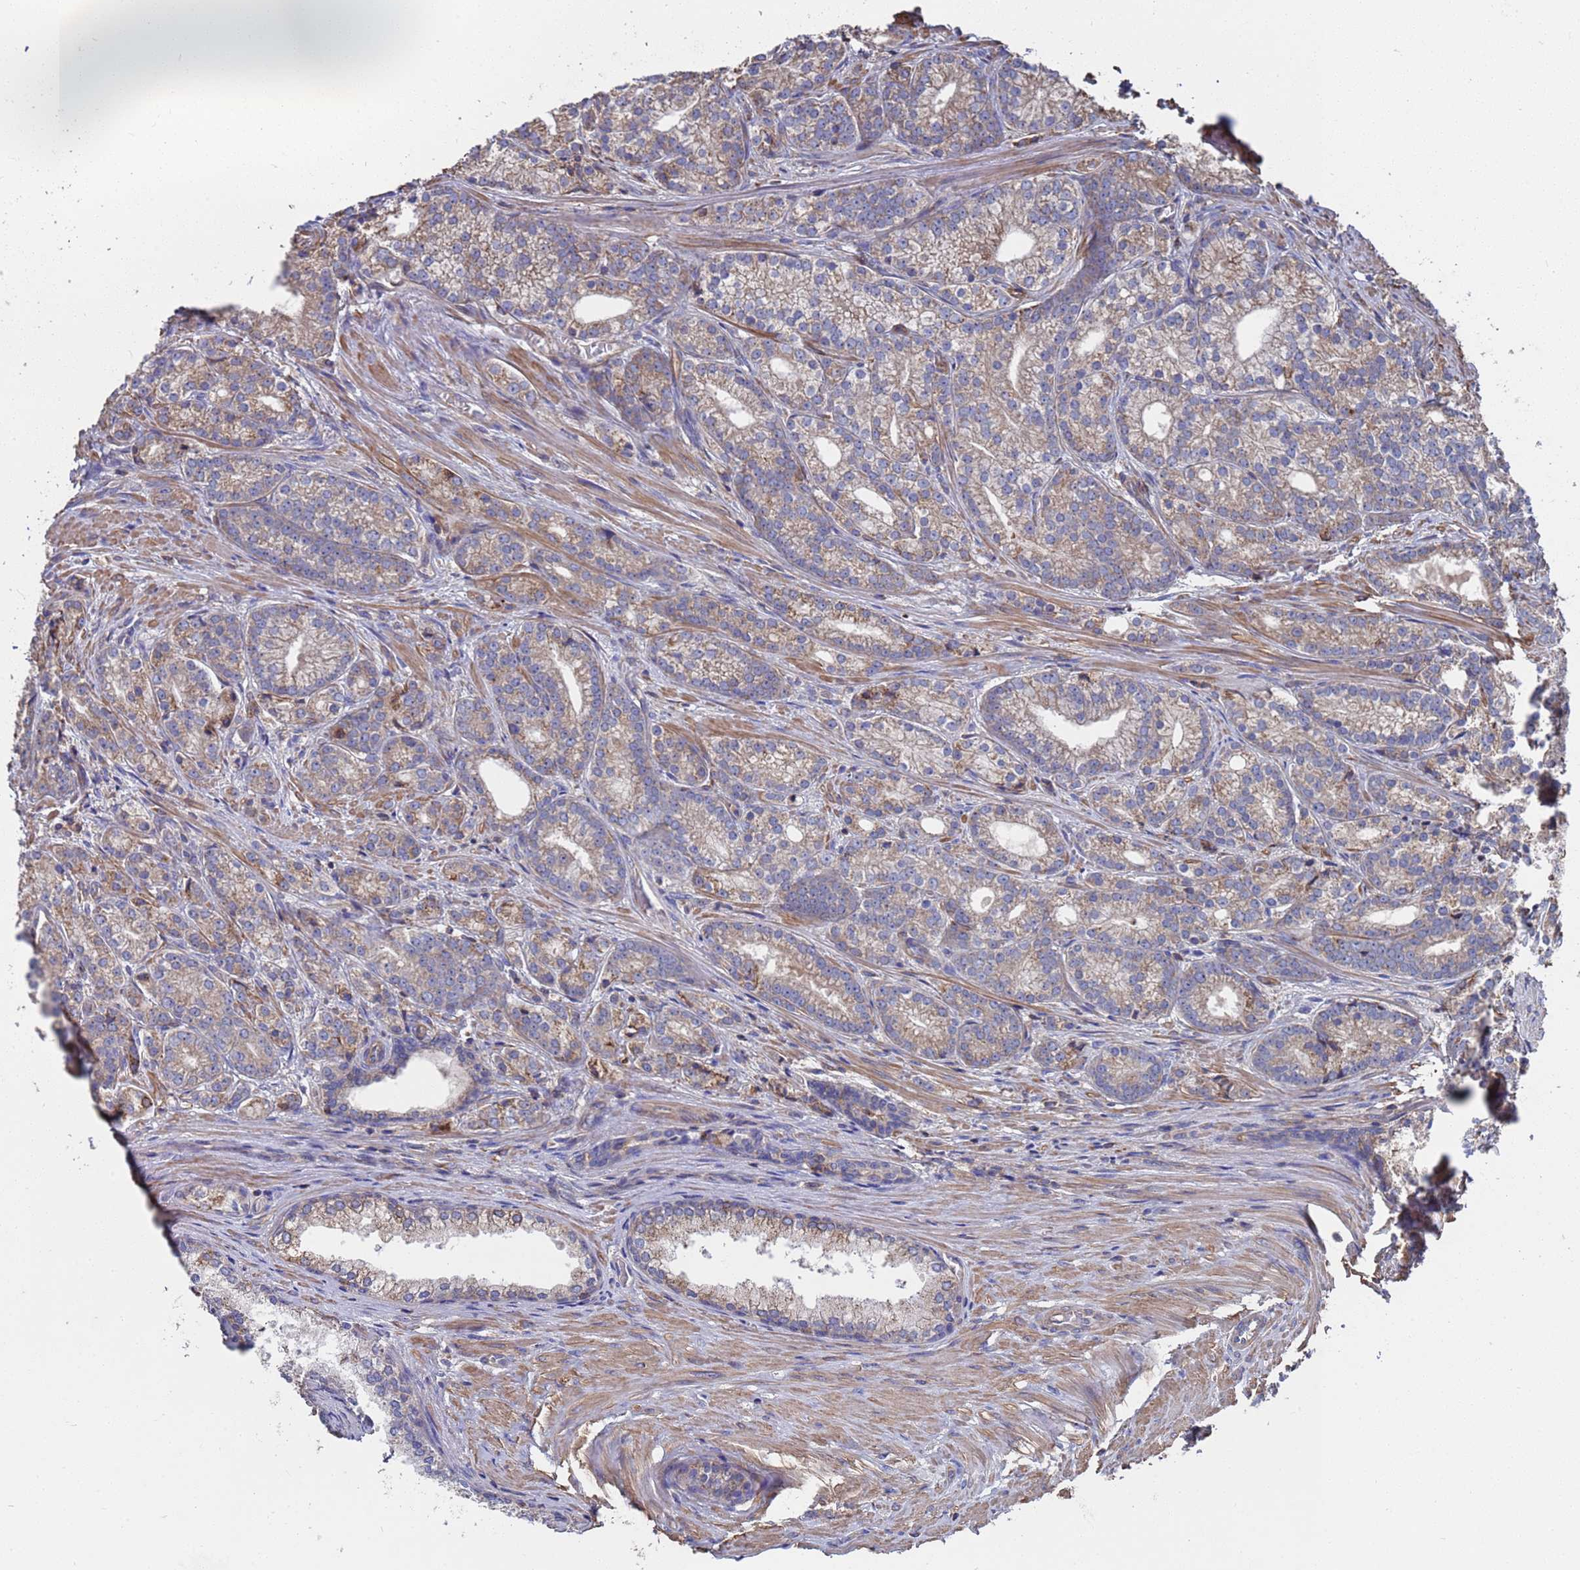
{"staining": {"intensity": "weak", "quantity": ">75%", "location": "cytoplasmic/membranous"}, "tissue": "prostate cancer", "cell_type": "Tumor cells", "image_type": "cancer", "snomed": [{"axis": "morphology", "description": "Adenocarcinoma, Low grade"}, {"axis": "topography", "description": "Prostate"}], "caption": "Tumor cells reveal low levels of weak cytoplasmic/membranous positivity in about >75% of cells in prostate cancer (low-grade adenocarcinoma).", "gene": "PYCR1", "patient": {"sex": "male", "age": 71}}